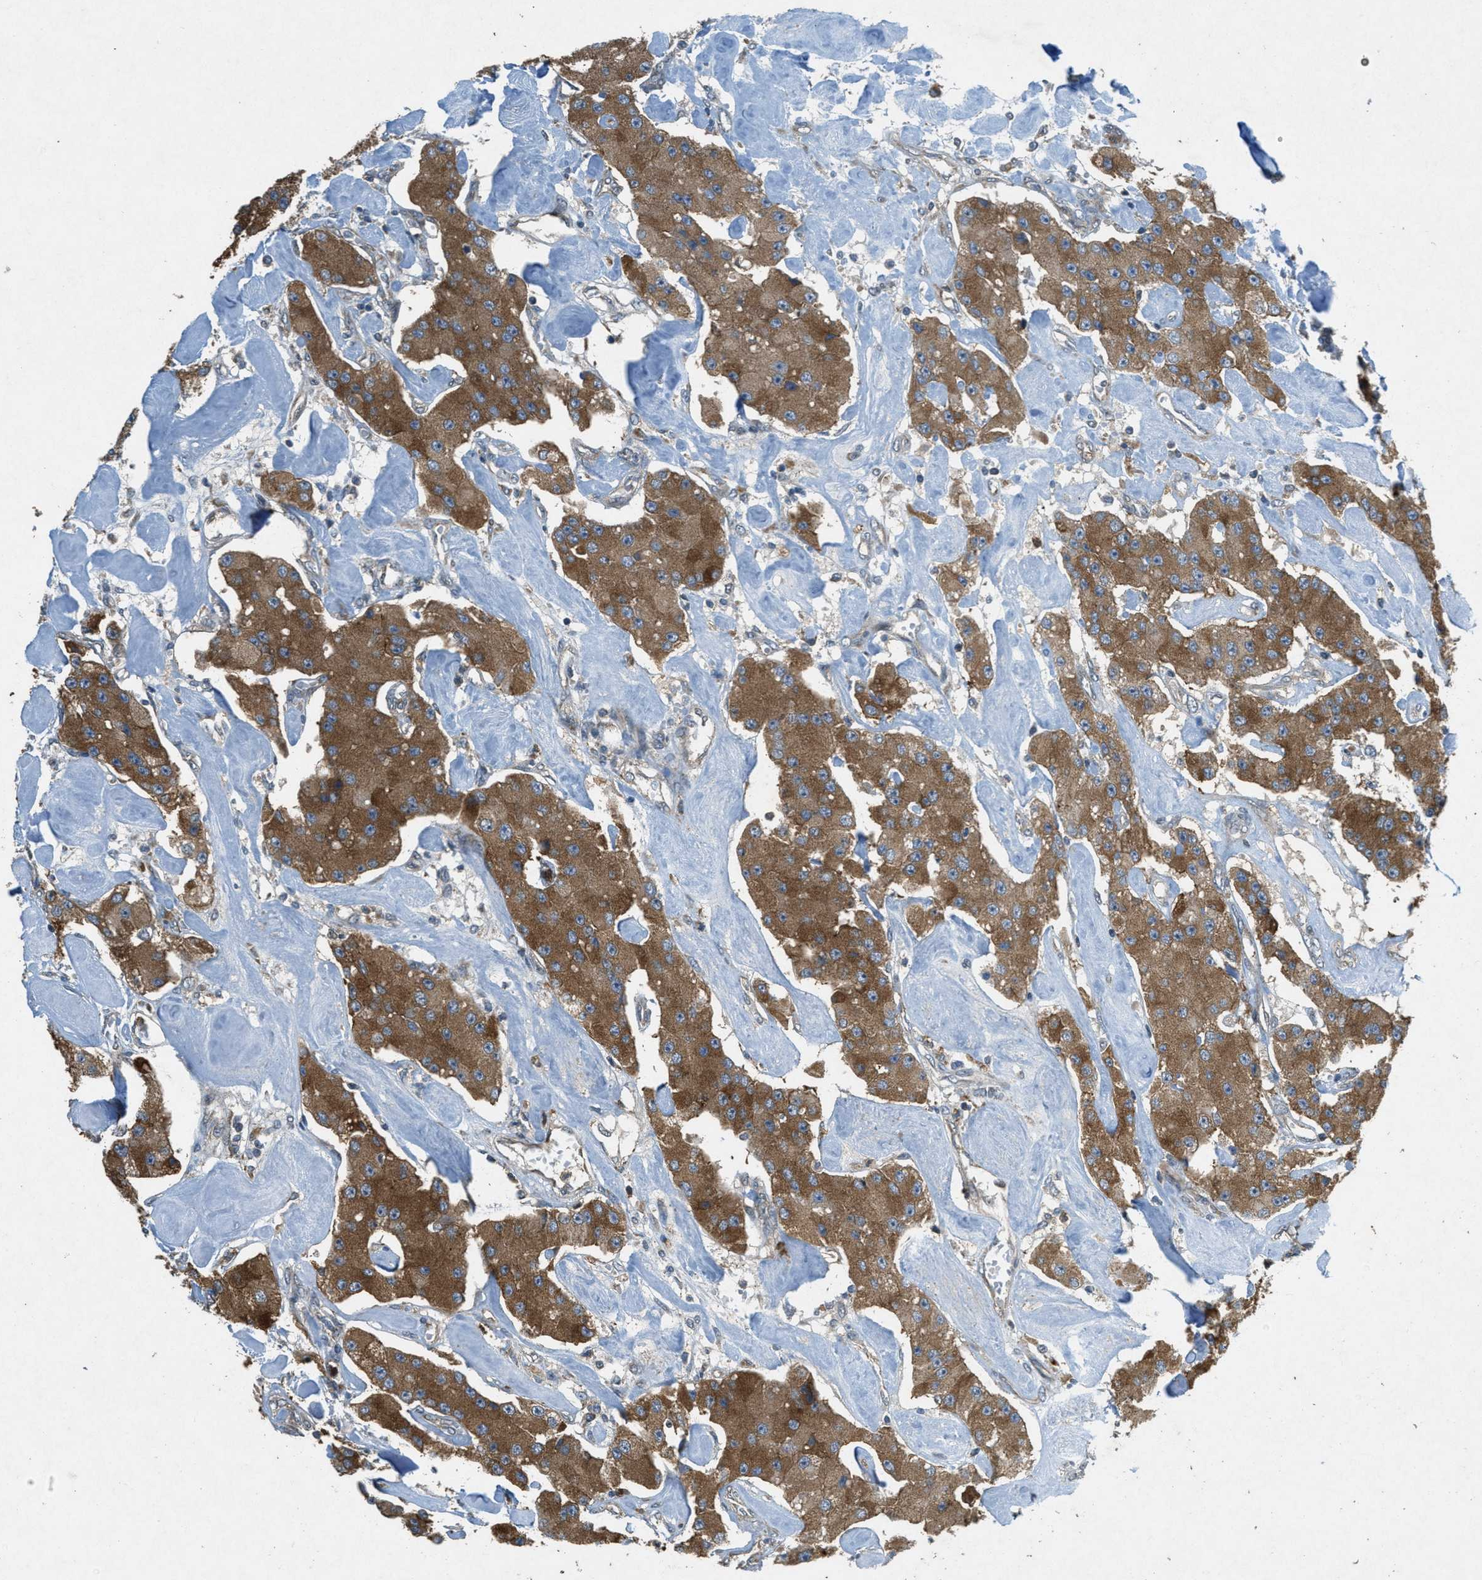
{"staining": {"intensity": "moderate", "quantity": ">75%", "location": "cytoplasmic/membranous"}, "tissue": "carcinoid", "cell_type": "Tumor cells", "image_type": "cancer", "snomed": [{"axis": "morphology", "description": "Carcinoid, malignant, NOS"}, {"axis": "topography", "description": "Pancreas"}], "caption": "About >75% of tumor cells in carcinoid (malignant) display moderate cytoplasmic/membranous protein staining as visualized by brown immunohistochemical staining.", "gene": "PPP1R15A", "patient": {"sex": "male", "age": 41}}